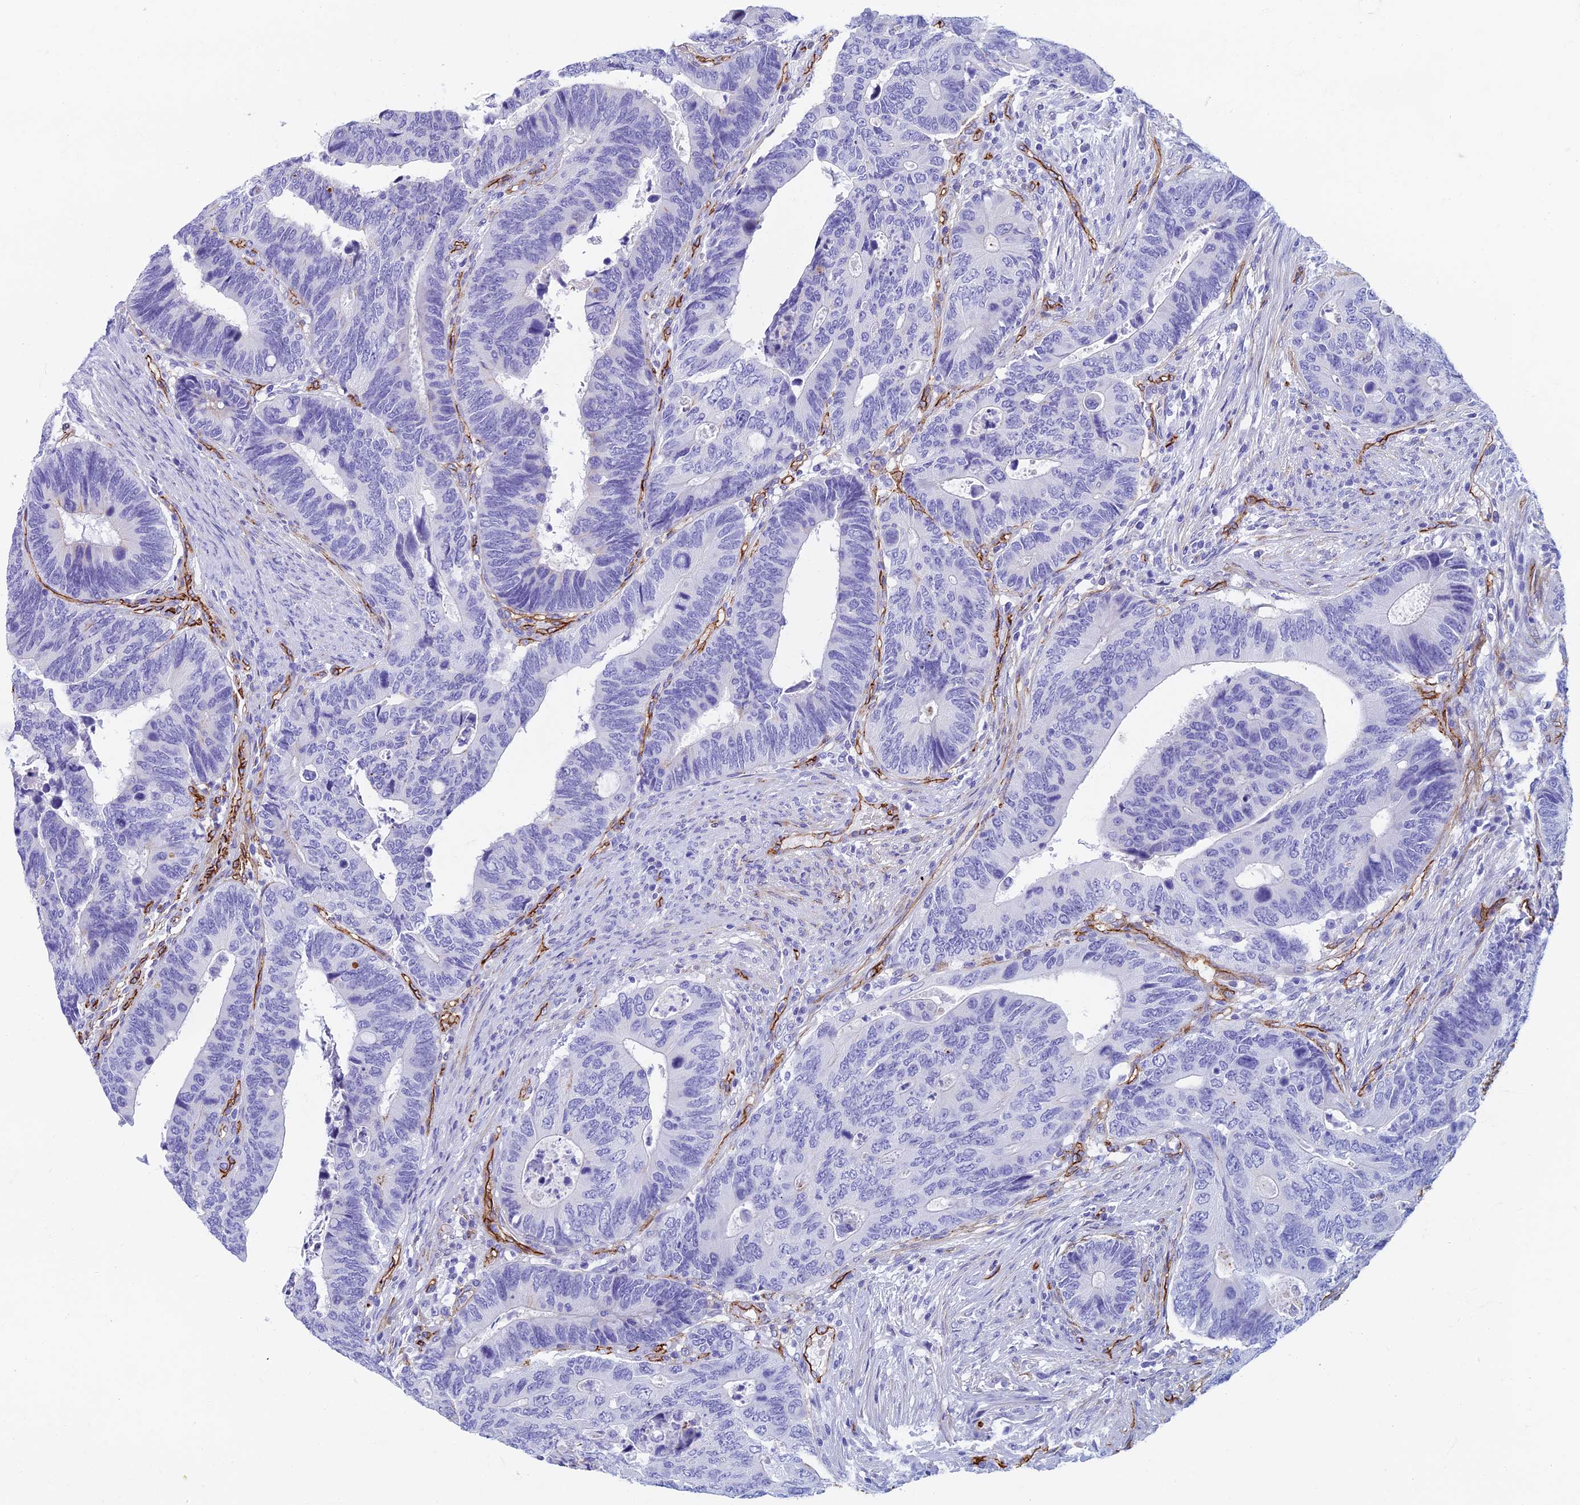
{"staining": {"intensity": "negative", "quantity": "none", "location": "none"}, "tissue": "colorectal cancer", "cell_type": "Tumor cells", "image_type": "cancer", "snomed": [{"axis": "morphology", "description": "Adenocarcinoma, NOS"}, {"axis": "topography", "description": "Colon"}], "caption": "DAB (3,3'-diaminobenzidine) immunohistochemical staining of human adenocarcinoma (colorectal) exhibits no significant staining in tumor cells. (Immunohistochemistry (ihc), brightfield microscopy, high magnification).", "gene": "ETFRF1", "patient": {"sex": "male", "age": 87}}